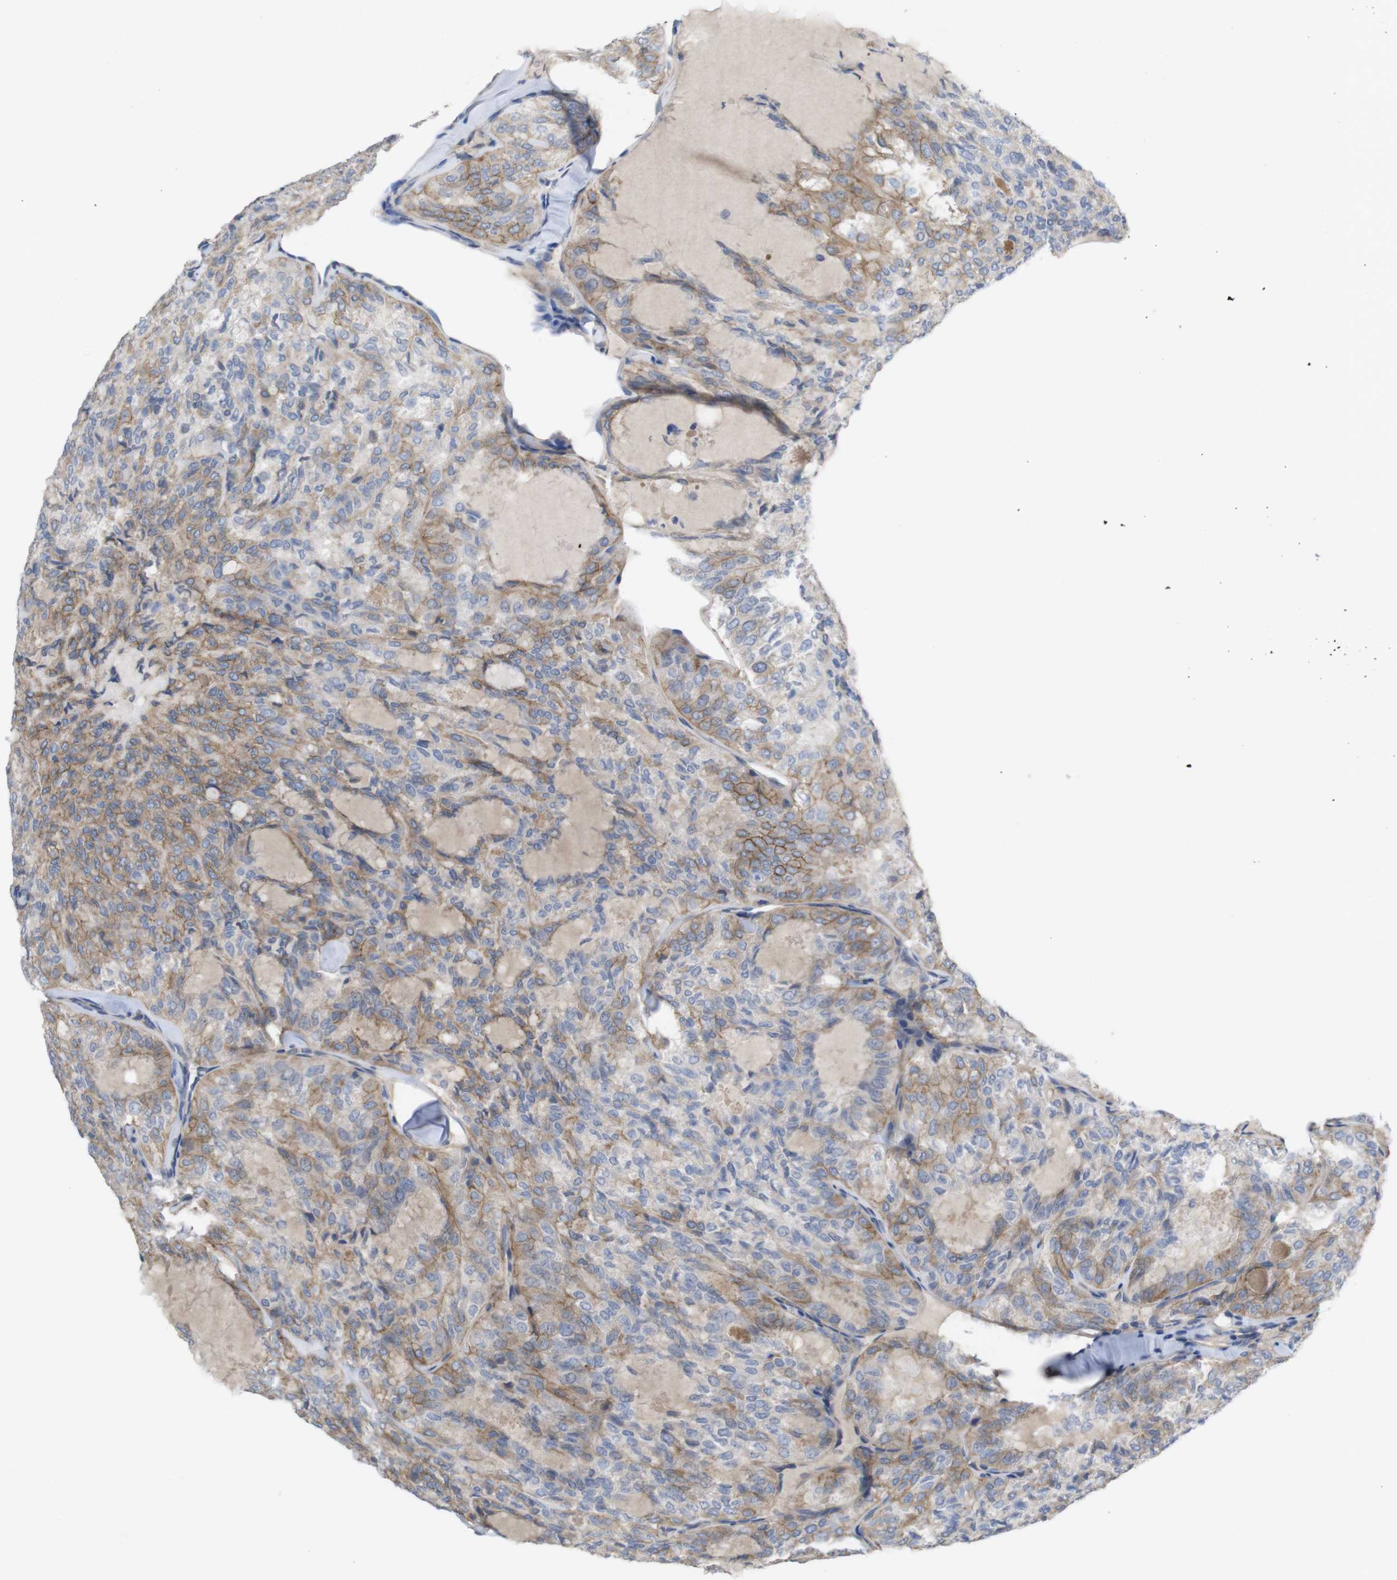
{"staining": {"intensity": "moderate", "quantity": "25%-75%", "location": "cytoplasmic/membranous"}, "tissue": "thyroid cancer", "cell_type": "Tumor cells", "image_type": "cancer", "snomed": [{"axis": "morphology", "description": "Follicular adenoma carcinoma, NOS"}, {"axis": "topography", "description": "Thyroid gland"}], "caption": "IHC staining of thyroid cancer, which demonstrates medium levels of moderate cytoplasmic/membranous positivity in approximately 25%-75% of tumor cells indicating moderate cytoplasmic/membranous protein expression. The staining was performed using DAB (3,3'-diaminobenzidine) (brown) for protein detection and nuclei were counterstained in hematoxylin (blue).", "gene": "KIDINS220", "patient": {"sex": "male", "age": 75}}